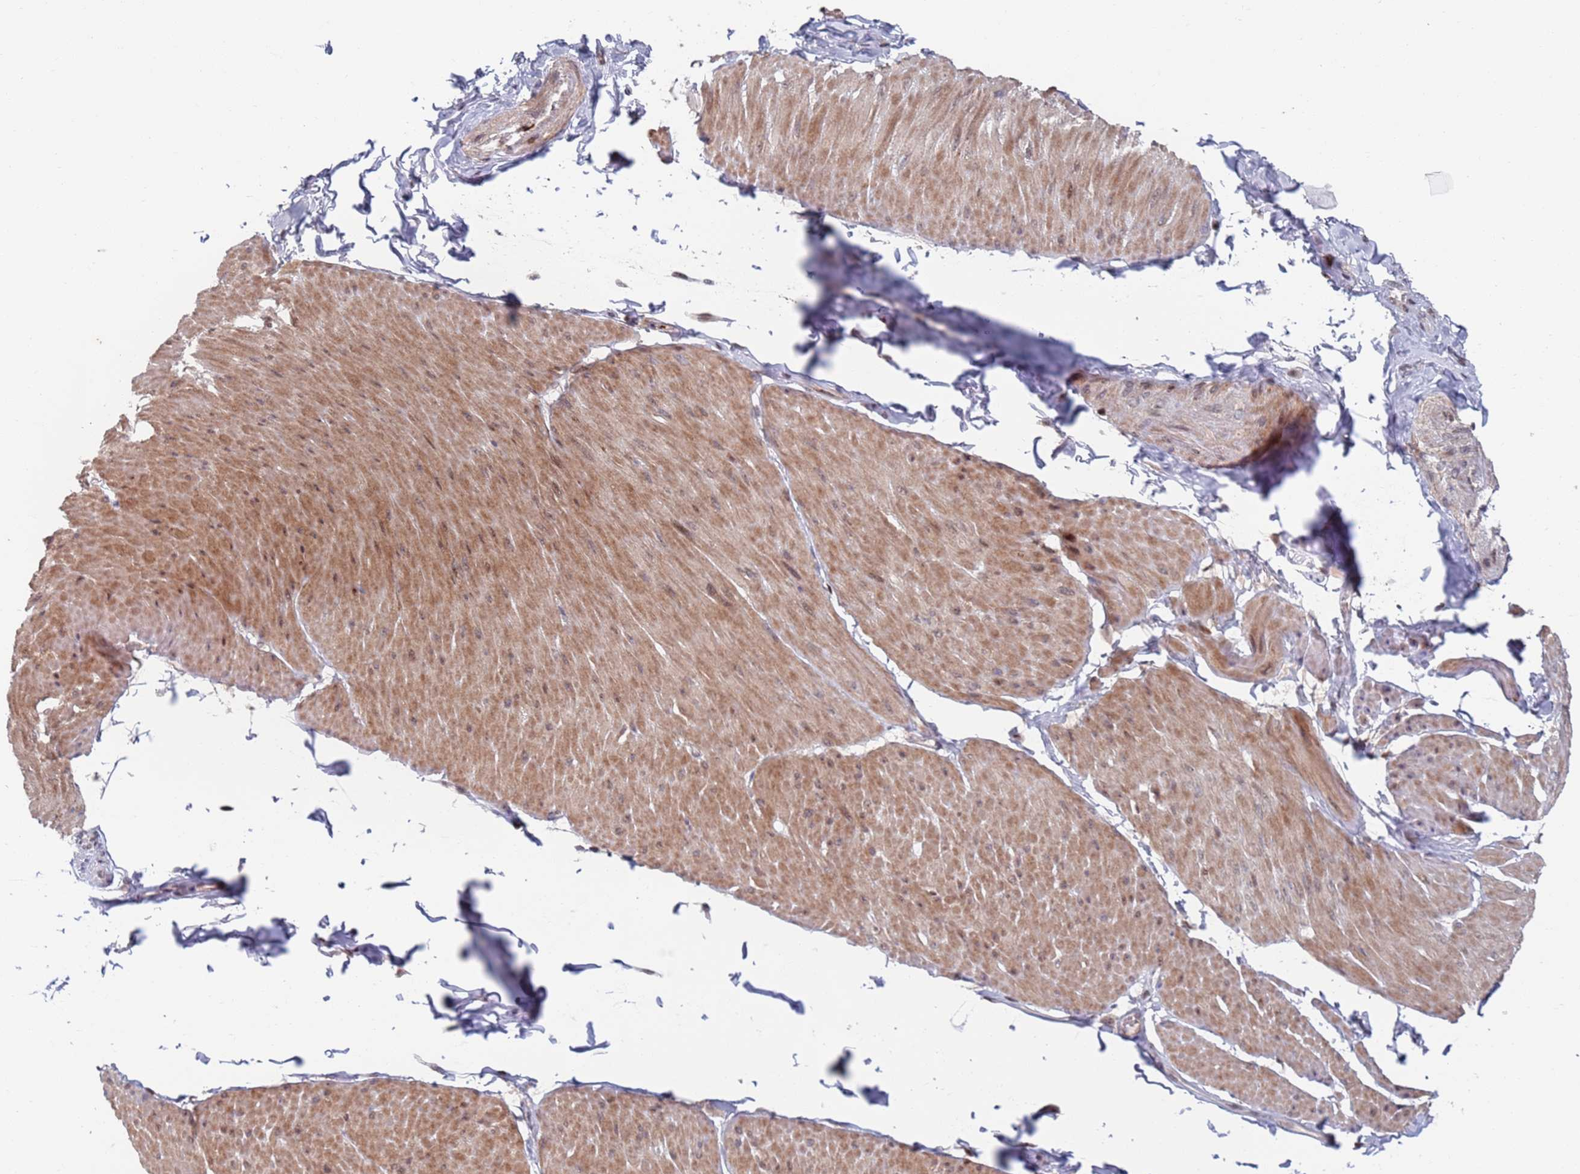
{"staining": {"intensity": "moderate", "quantity": ">75%", "location": "cytoplasmic/membranous,nuclear"}, "tissue": "smooth muscle", "cell_type": "Smooth muscle cells", "image_type": "normal", "snomed": [{"axis": "morphology", "description": "Urothelial carcinoma, High grade"}, {"axis": "topography", "description": "Urinary bladder"}], "caption": "High-magnification brightfield microscopy of benign smooth muscle stained with DAB (brown) and counterstained with hematoxylin (blue). smooth muscle cells exhibit moderate cytoplasmic/membranous,nuclear staining is identified in about>75% of cells.", "gene": "RPP25", "patient": {"sex": "male", "age": 46}}